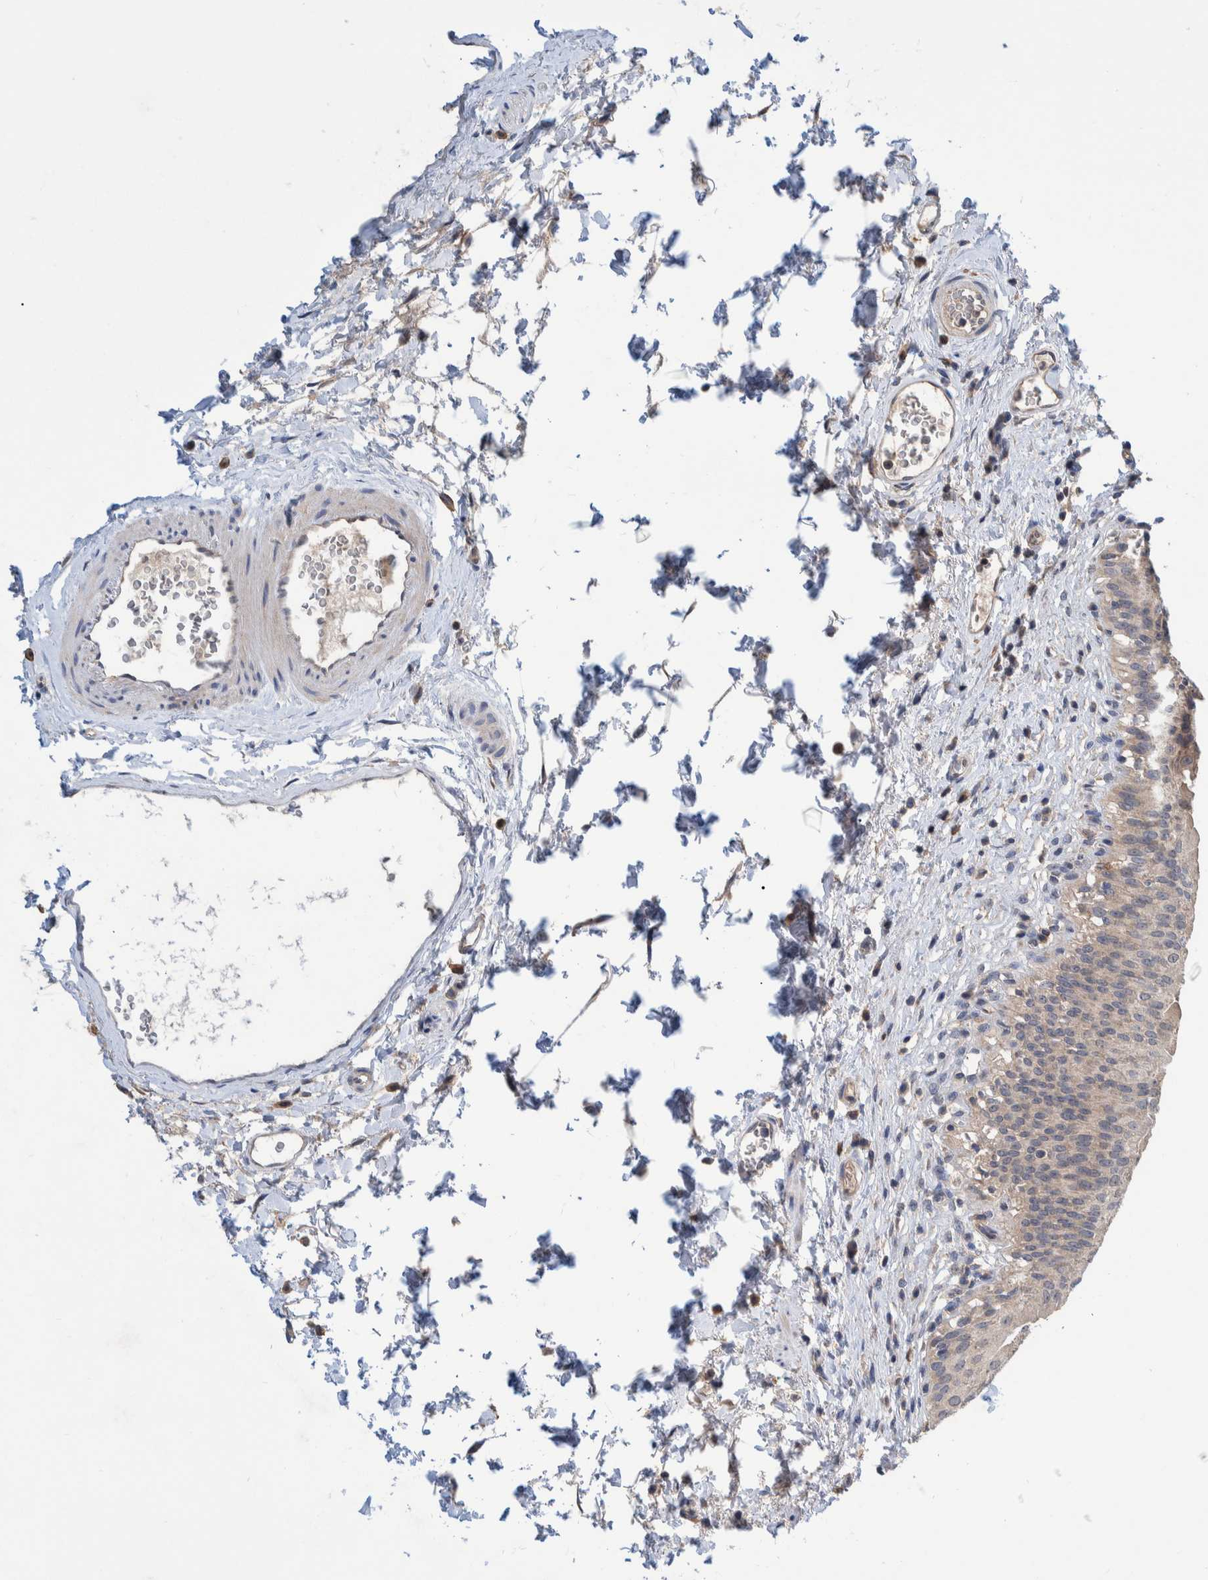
{"staining": {"intensity": "negative", "quantity": "none", "location": "none"}, "tissue": "urothelial cancer", "cell_type": "Tumor cells", "image_type": "cancer", "snomed": [{"axis": "morphology", "description": "Normal tissue, NOS"}, {"axis": "morphology", "description": "Urothelial carcinoma, Low grade"}, {"axis": "topography", "description": "Smooth muscle"}, {"axis": "topography", "description": "Urinary bladder"}], "caption": "DAB immunohistochemical staining of urothelial carcinoma (low-grade) displays no significant expression in tumor cells.", "gene": "PLPBP", "patient": {"sex": "male", "age": 60}}